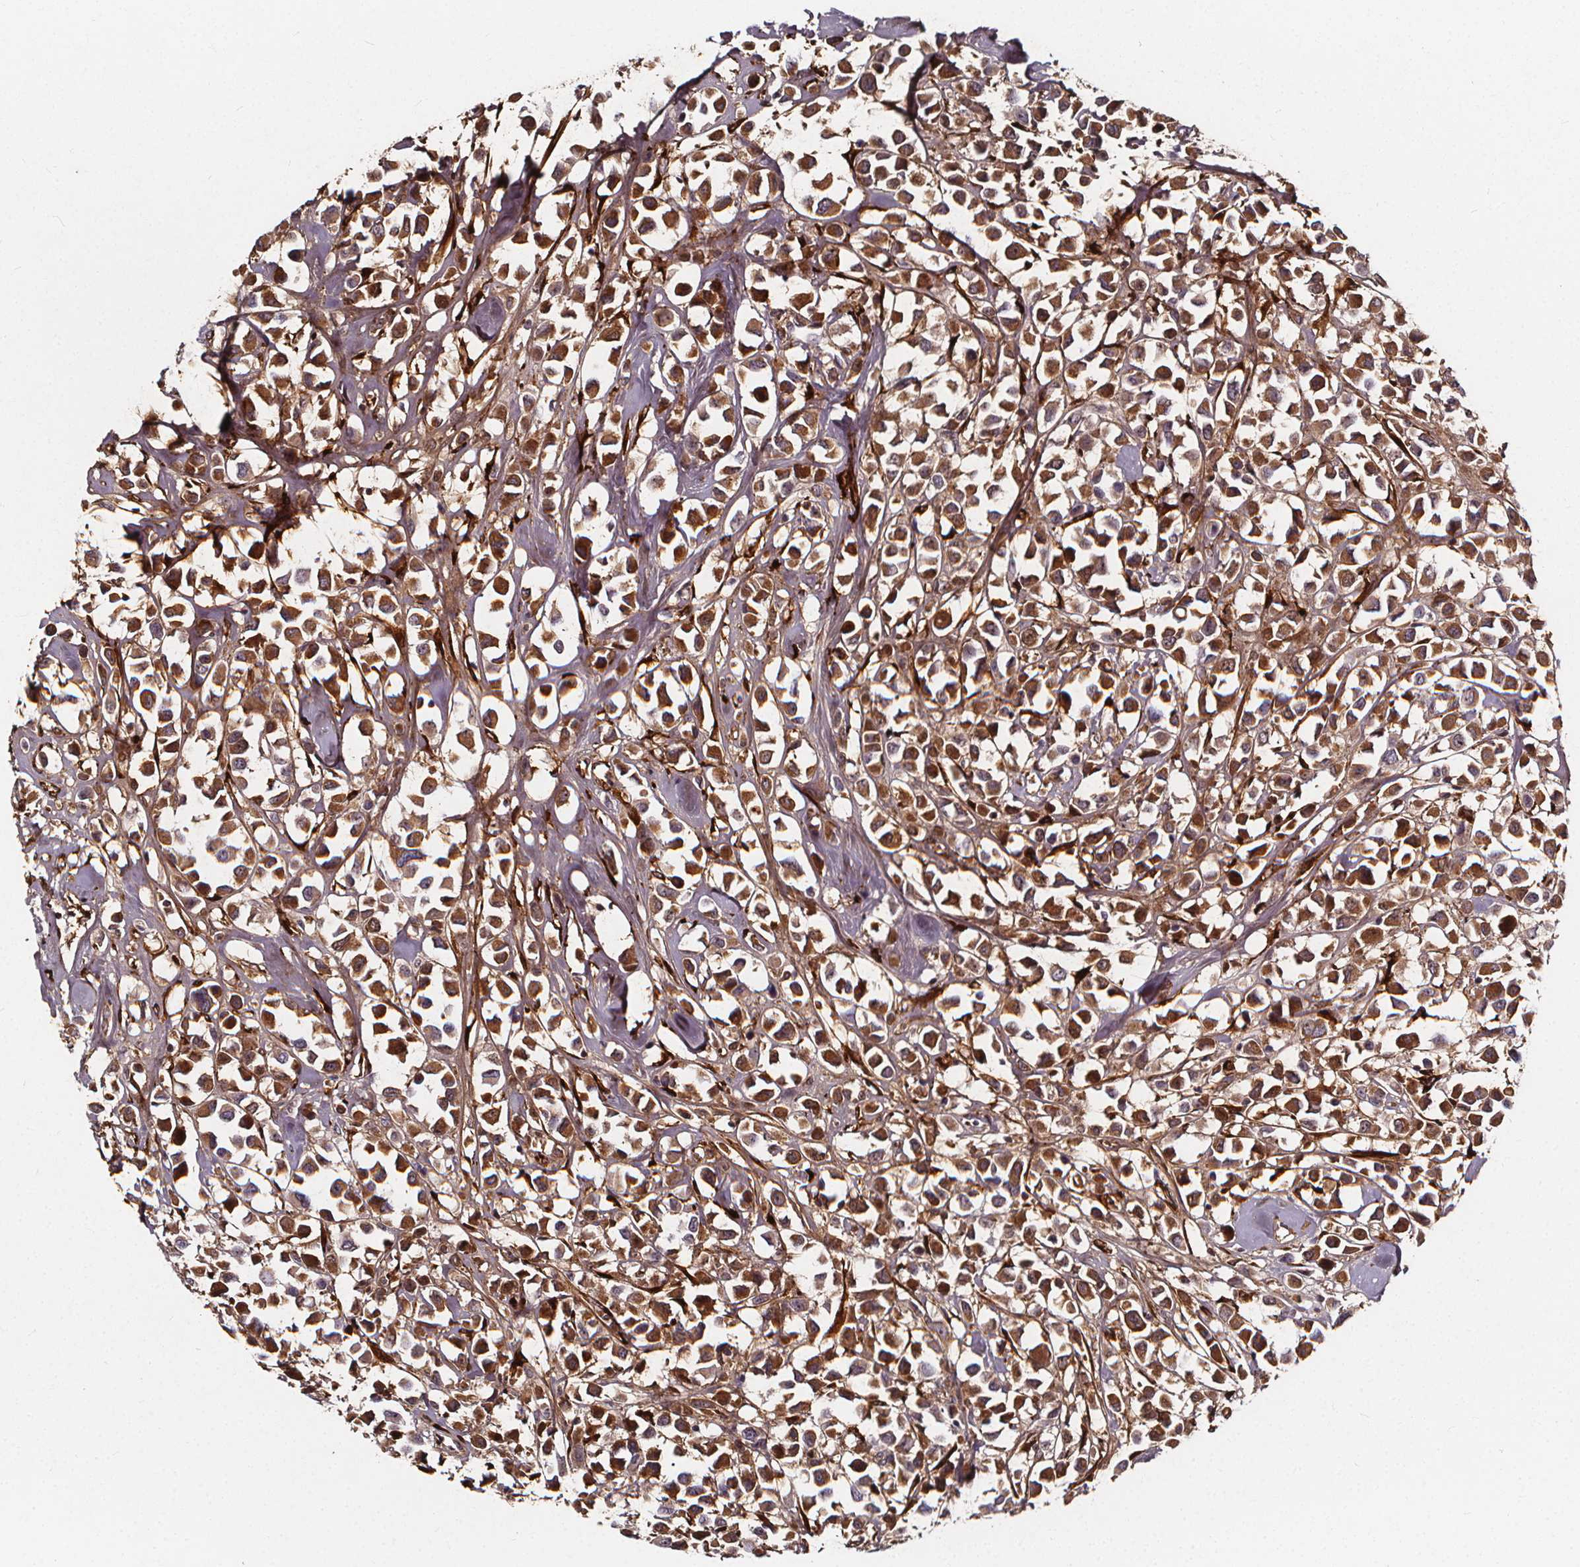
{"staining": {"intensity": "moderate", "quantity": ">75%", "location": "cytoplasmic/membranous"}, "tissue": "breast cancer", "cell_type": "Tumor cells", "image_type": "cancer", "snomed": [{"axis": "morphology", "description": "Duct carcinoma"}, {"axis": "topography", "description": "Breast"}], "caption": "Breast cancer (intraductal carcinoma) stained with DAB immunohistochemistry (IHC) shows medium levels of moderate cytoplasmic/membranous positivity in approximately >75% of tumor cells. (DAB = brown stain, brightfield microscopy at high magnification).", "gene": "AEBP1", "patient": {"sex": "female", "age": 61}}